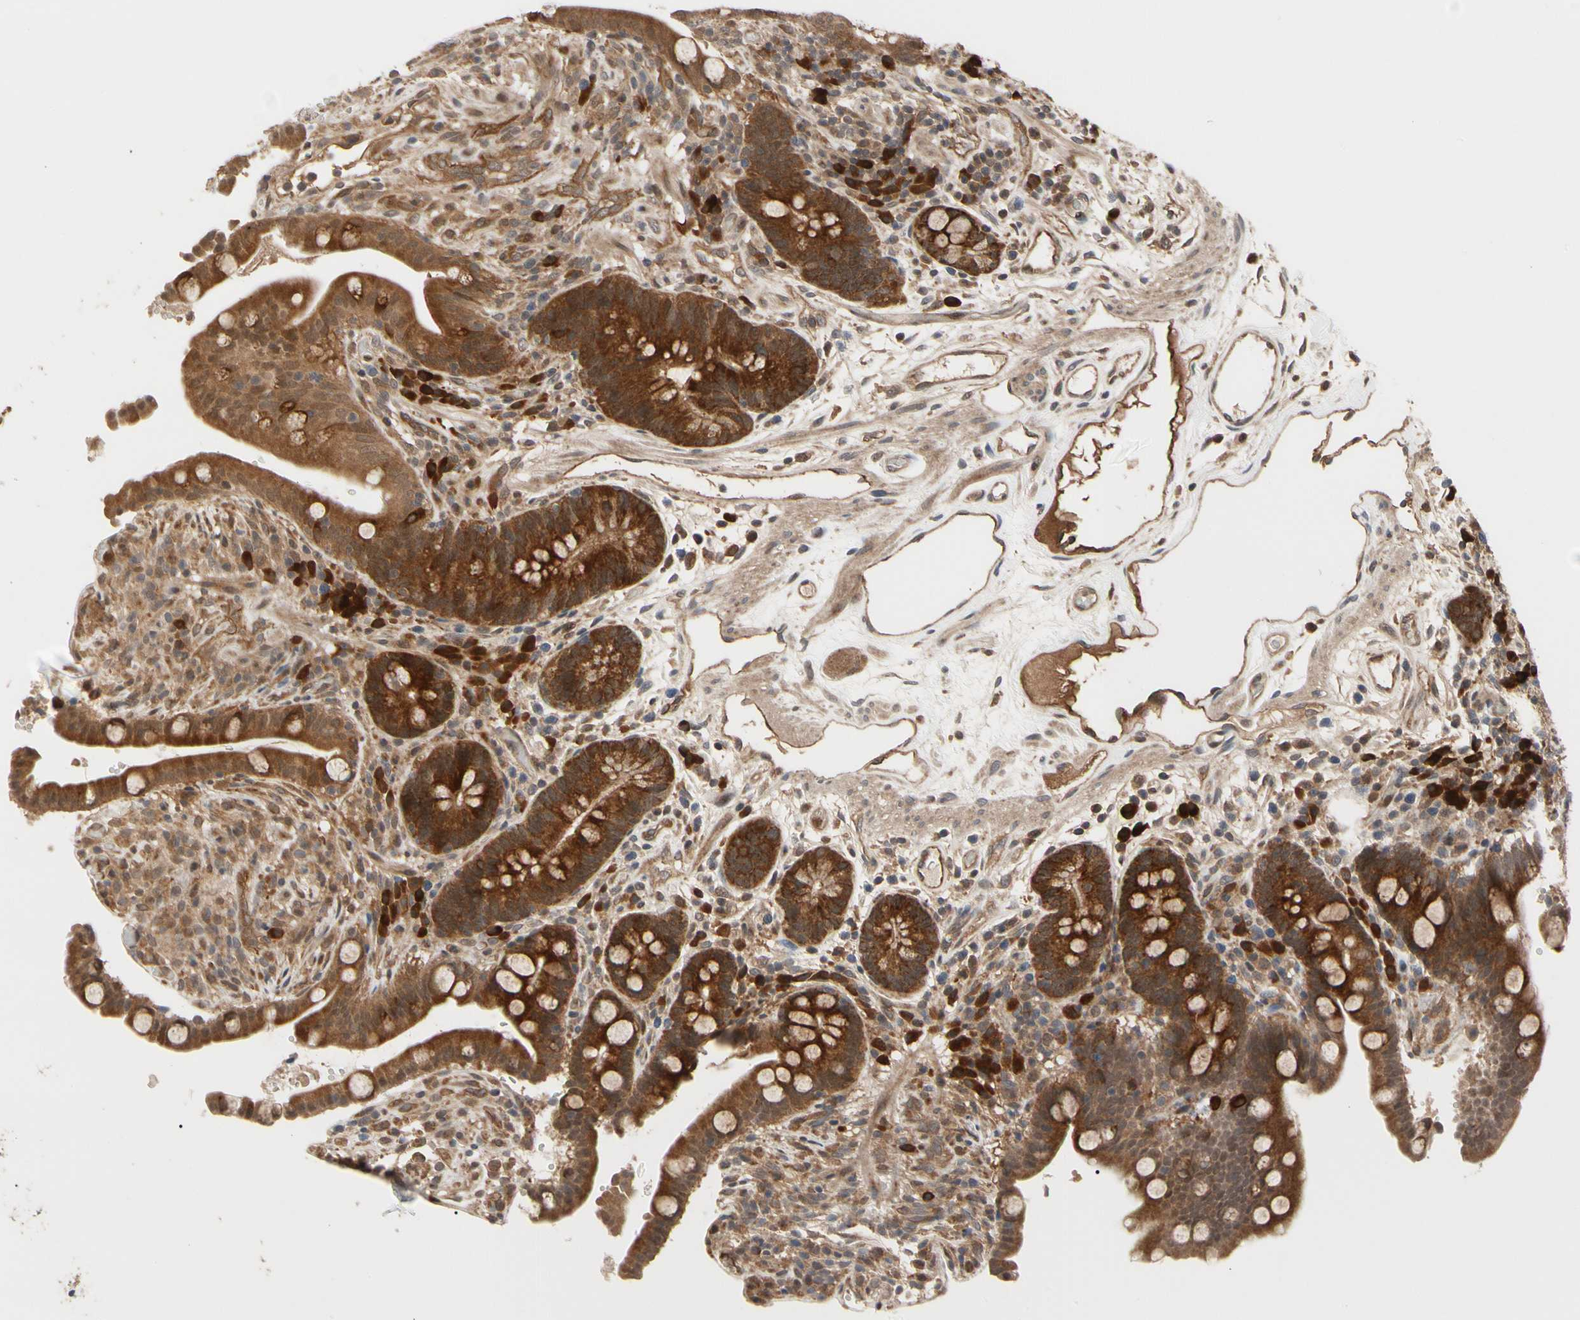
{"staining": {"intensity": "moderate", "quantity": ">75%", "location": "cytoplasmic/membranous"}, "tissue": "colon", "cell_type": "Endothelial cells", "image_type": "normal", "snomed": [{"axis": "morphology", "description": "Normal tissue, NOS"}, {"axis": "topography", "description": "Colon"}], "caption": "A micrograph of colon stained for a protein shows moderate cytoplasmic/membranous brown staining in endothelial cells.", "gene": "CYTIP", "patient": {"sex": "male", "age": 73}}